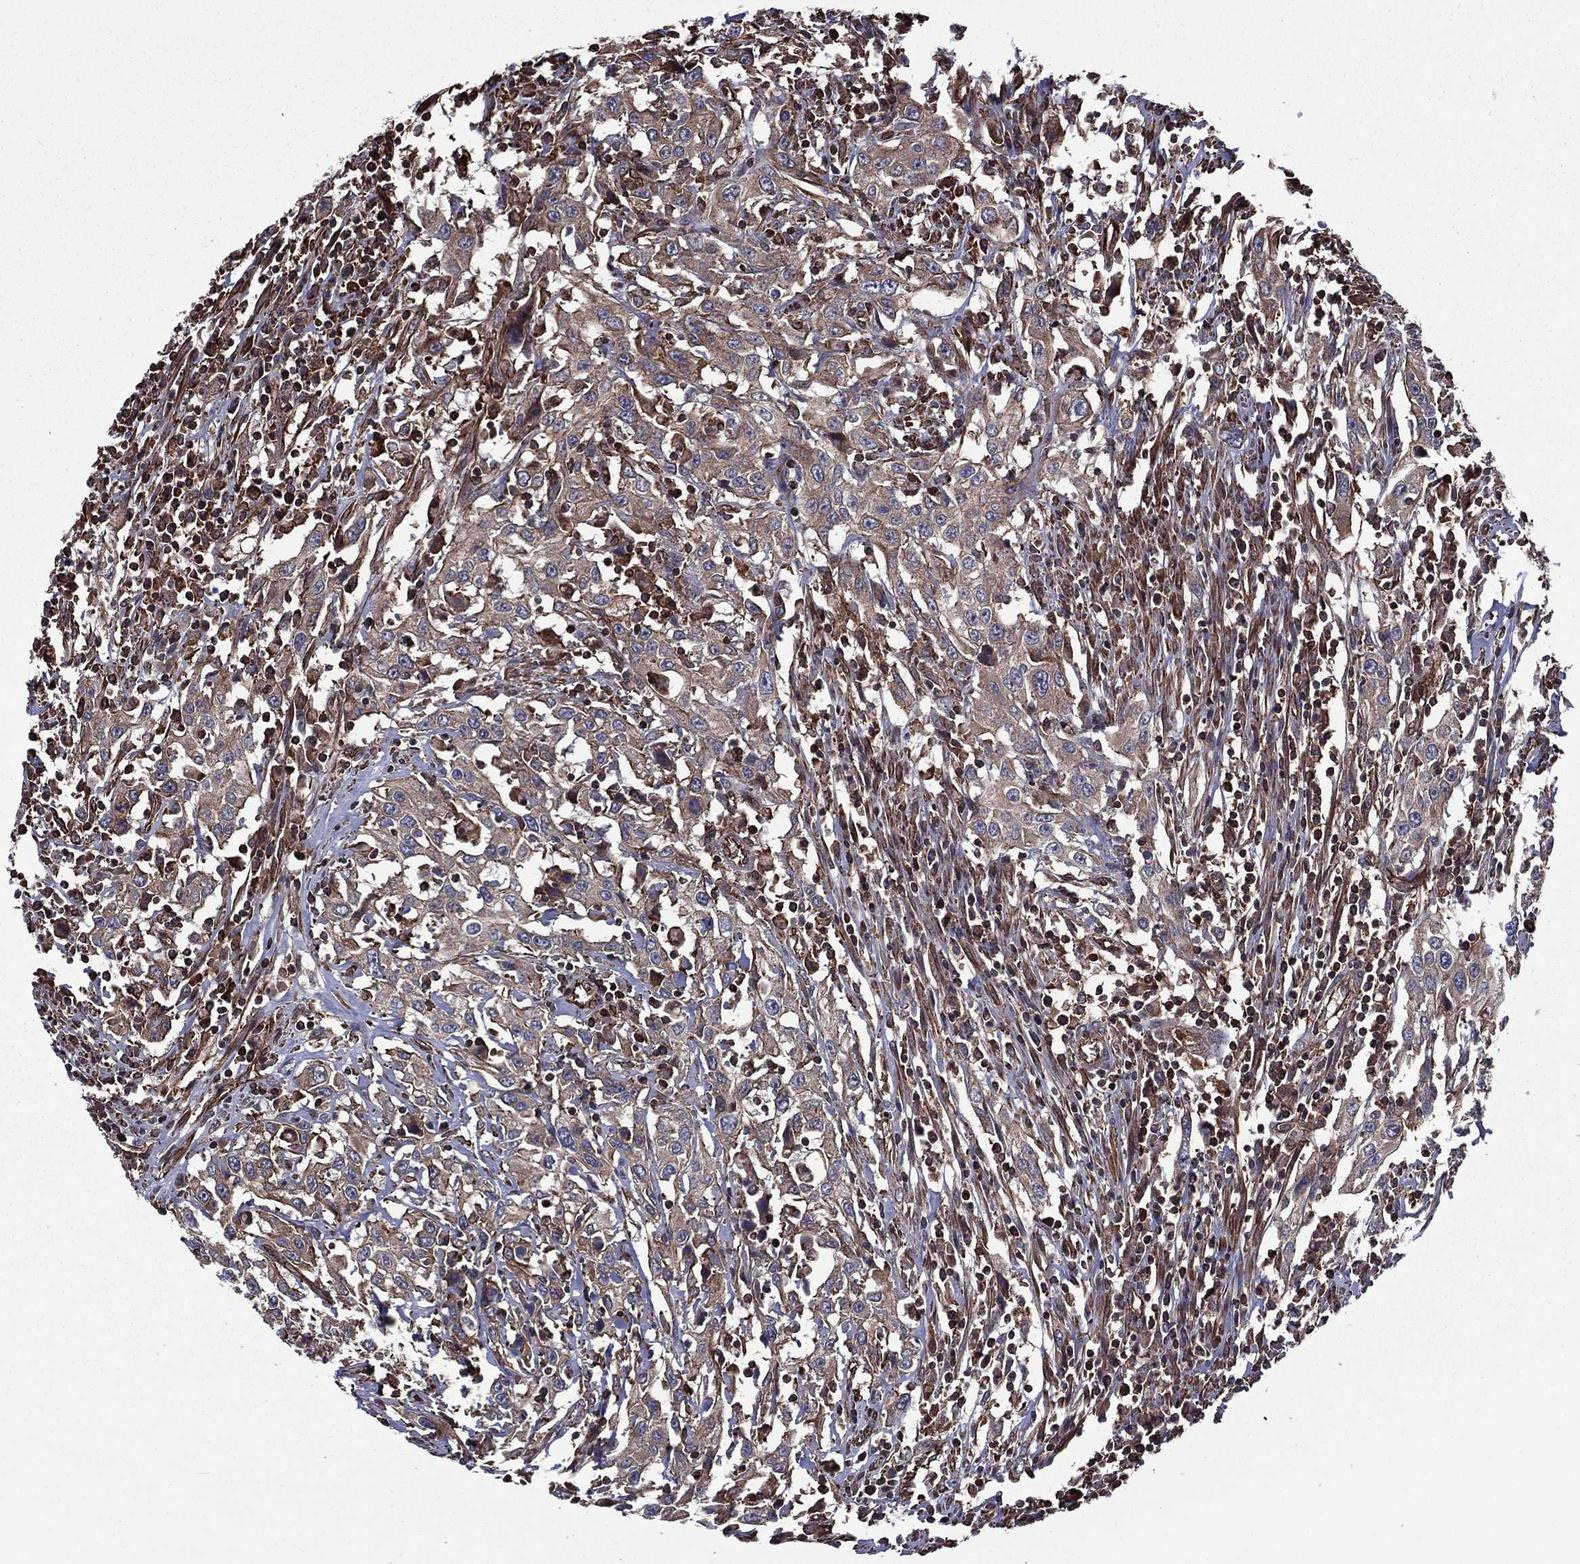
{"staining": {"intensity": "weak", "quantity": "<25%", "location": "cytoplasmic/membranous"}, "tissue": "urothelial cancer", "cell_type": "Tumor cells", "image_type": "cancer", "snomed": [{"axis": "morphology", "description": "Urothelial carcinoma, High grade"}, {"axis": "topography", "description": "Urinary bladder"}], "caption": "Tumor cells show no significant expression in urothelial cancer.", "gene": "PLPP3", "patient": {"sex": "male", "age": 61}}